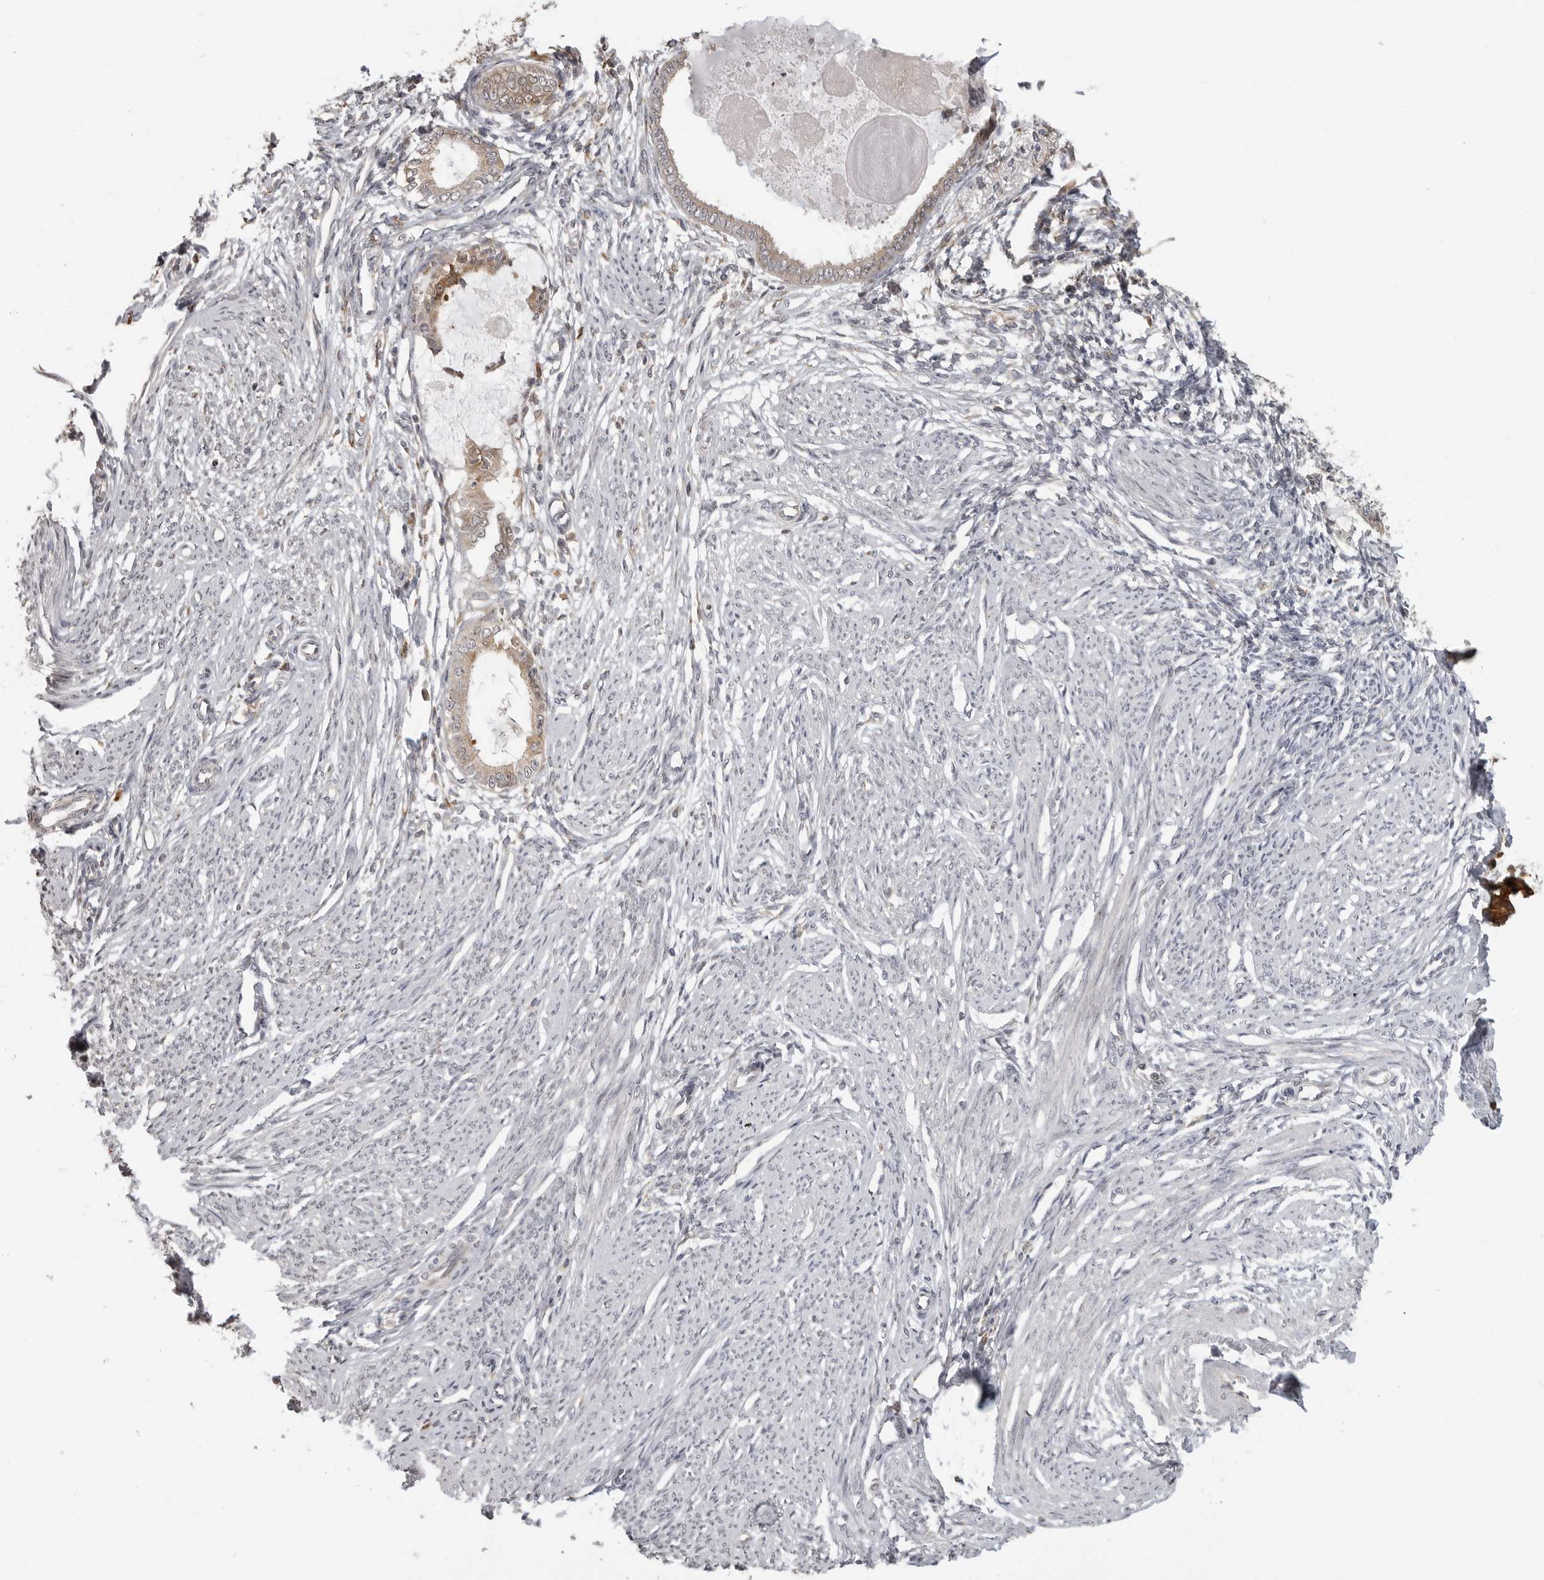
{"staining": {"intensity": "negative", "quantity": "none", "location": "none"}, "tissue": "endometrium", "cell_type": "Cells in endometrial stroma", "image_type": "normal", "snomed": [{"axis": "morphology", "description": "Normal tissue, NOS"}, {"axis": "topography", "description": "Endometrium"}], "caption": "This is an immunohistochemistry histopathology image of benign endometrium. There is no expression in cells in endometrial stroma.", "gene": "IDO1", "patient": {"sex": "female", "age": 56}}